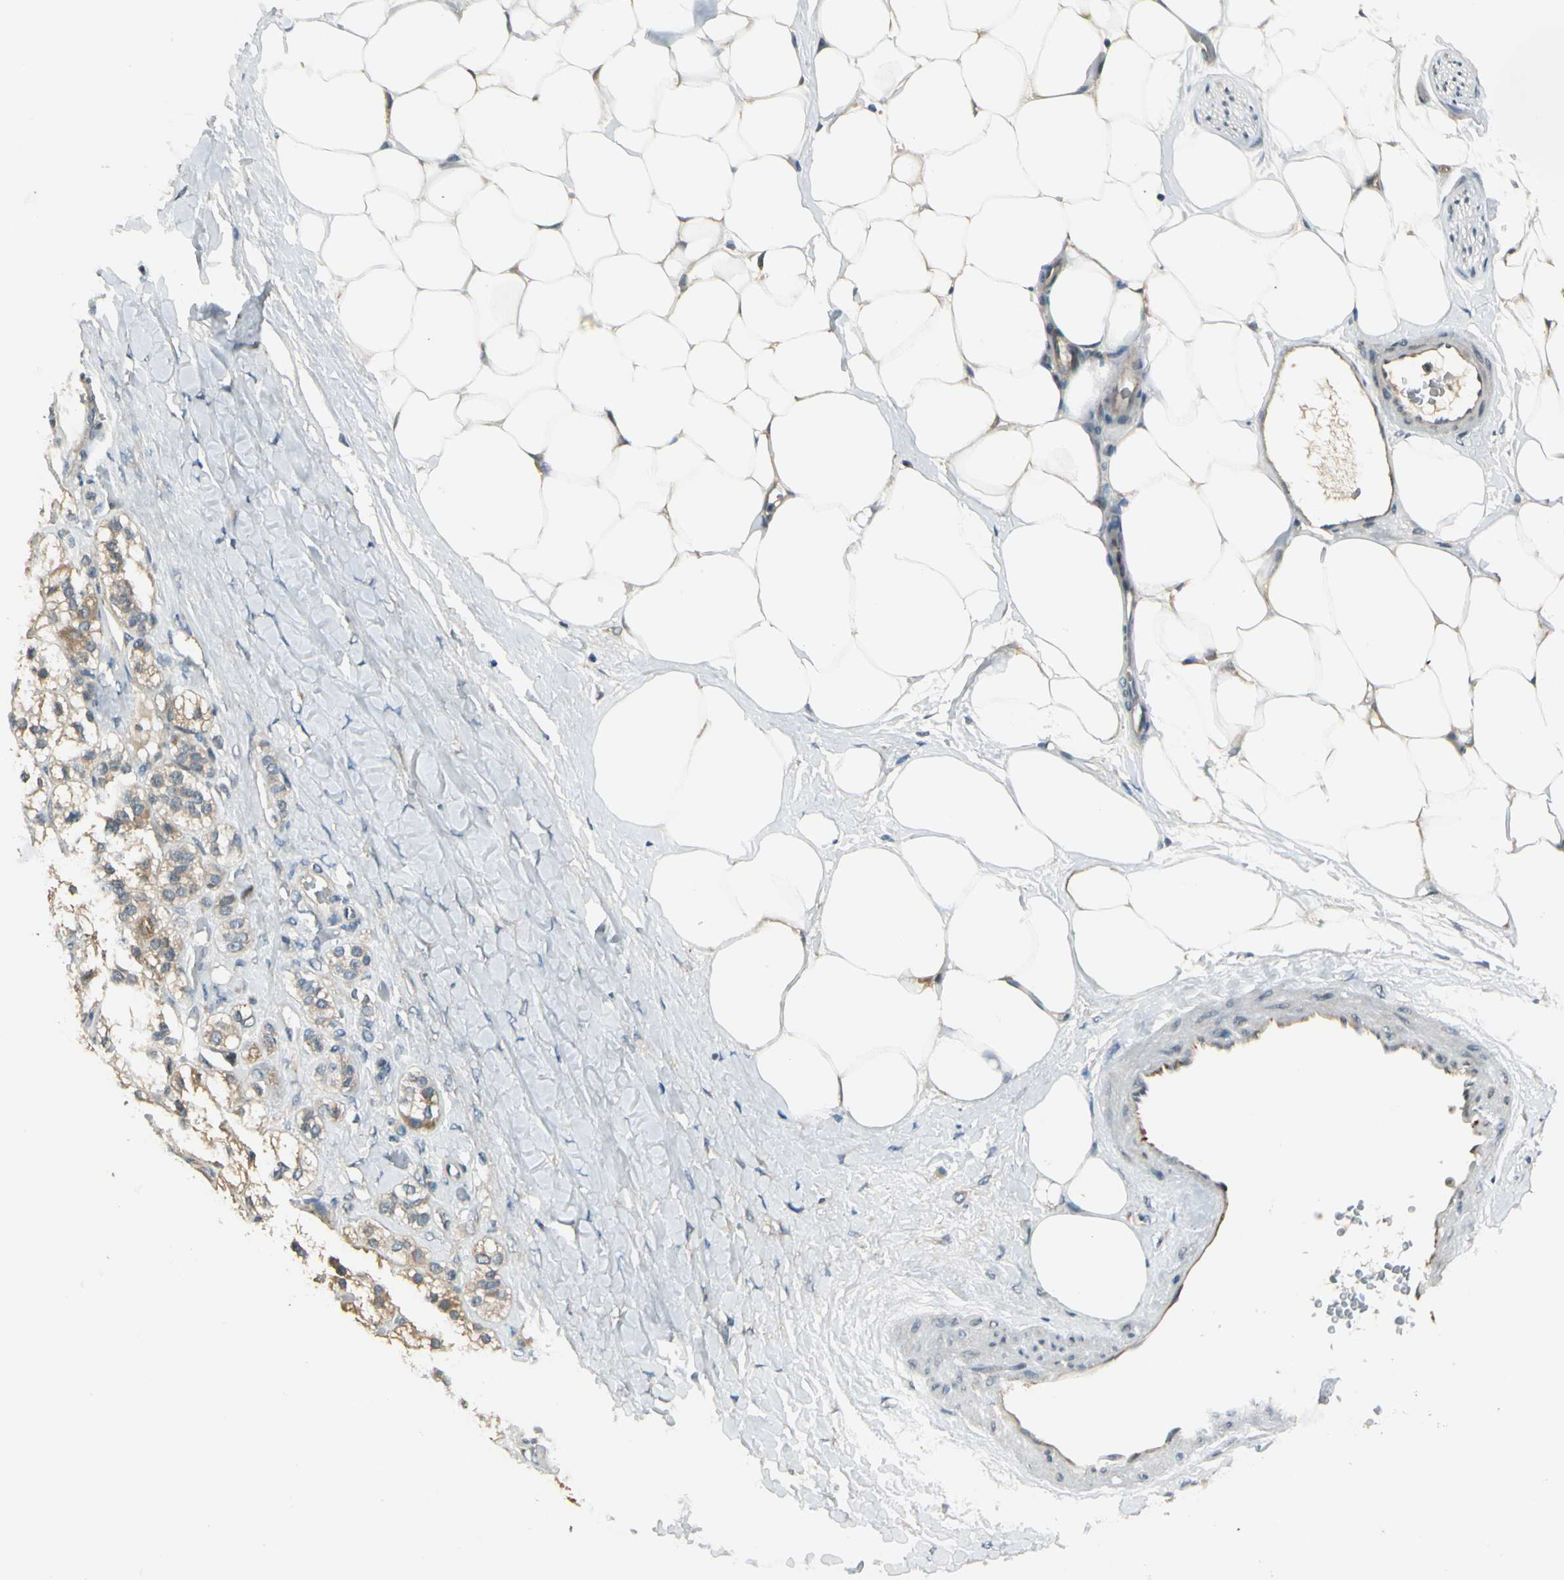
{"staining": {"intensity": "weak", "quantity": "25%-75%", "location": "cytoplasmic/membranous"}, "tissue": "adrenal gland", "cell_type": "Glandular cells", "image_type": "normal", "snomed": [{"axis": "morphology", "description": "Normal tissue, NOS"}, {"axis": "topography", "description": "Adrenal gland"}], "caption": "Immunohistochemical staining of unremarkable adrenal gland displays 25%-75% levels of weak cytoplasmic/membranous protein expression in approximately 25%-75% of glandular cells.", "gene": "BNIP1", "patient": {"sex": "male", "age": 57}}